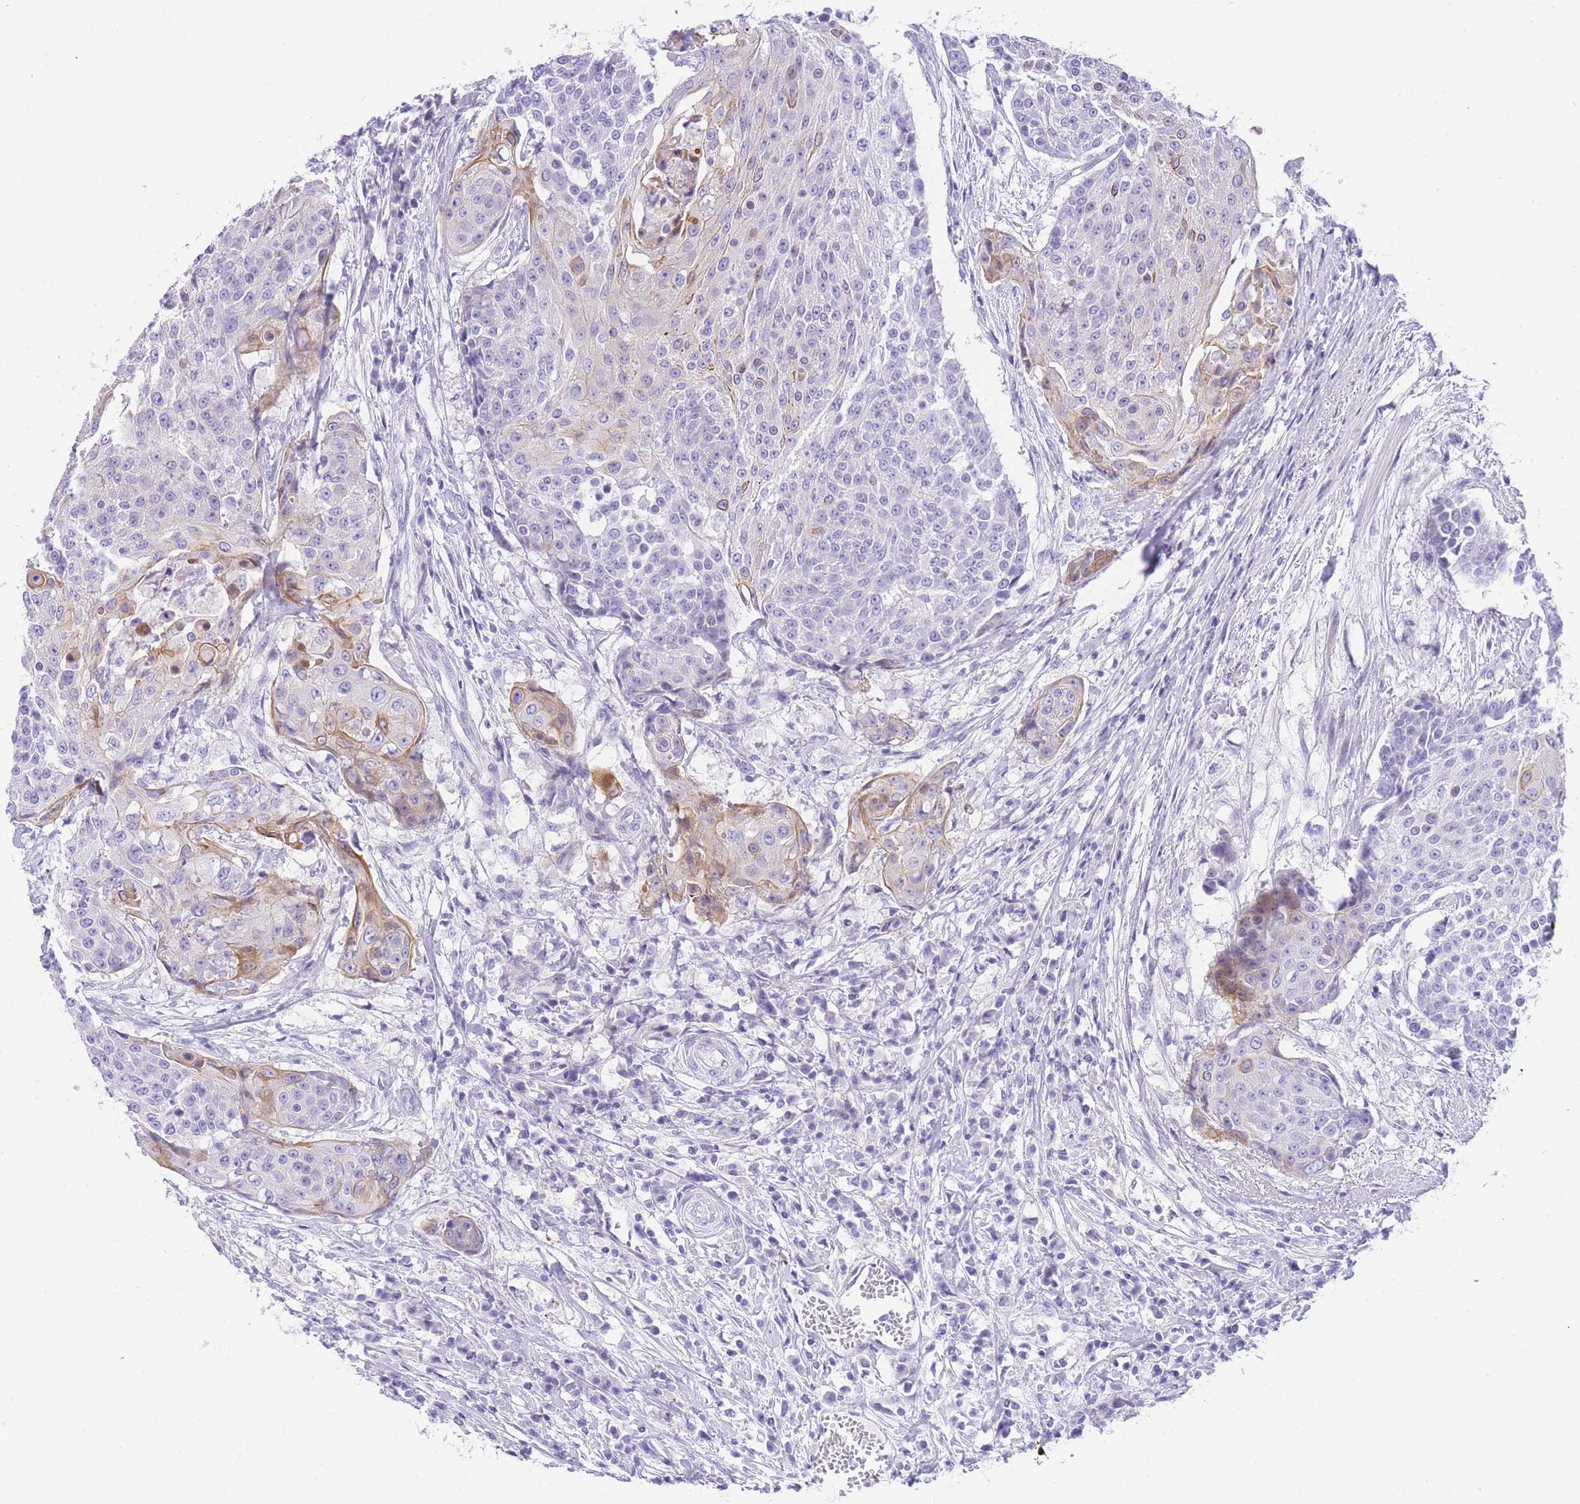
{"staining": {"intensity": "moderate", "quantity": "<25%", "location": "cytoplasmic/membranous"}, "tissue": "urothelial cancer", "cell_type": "Tumor cells", "image_type": "cancer", "snomed": [{"axis": "morphology", "description": "Urothelial carcinoma, High grade"}, {"axis": "topography", "description": "Urinary bladder"}], "caption": "DAB immunohistochemical staining of human urothelial carcinoma (high-grade) reveals moderate cytoplasmic/membranous protein positivity in approximately <25% of tumor cells.", "gene": "TIFAB", "patient": {"sex": "female", "age": 63}}